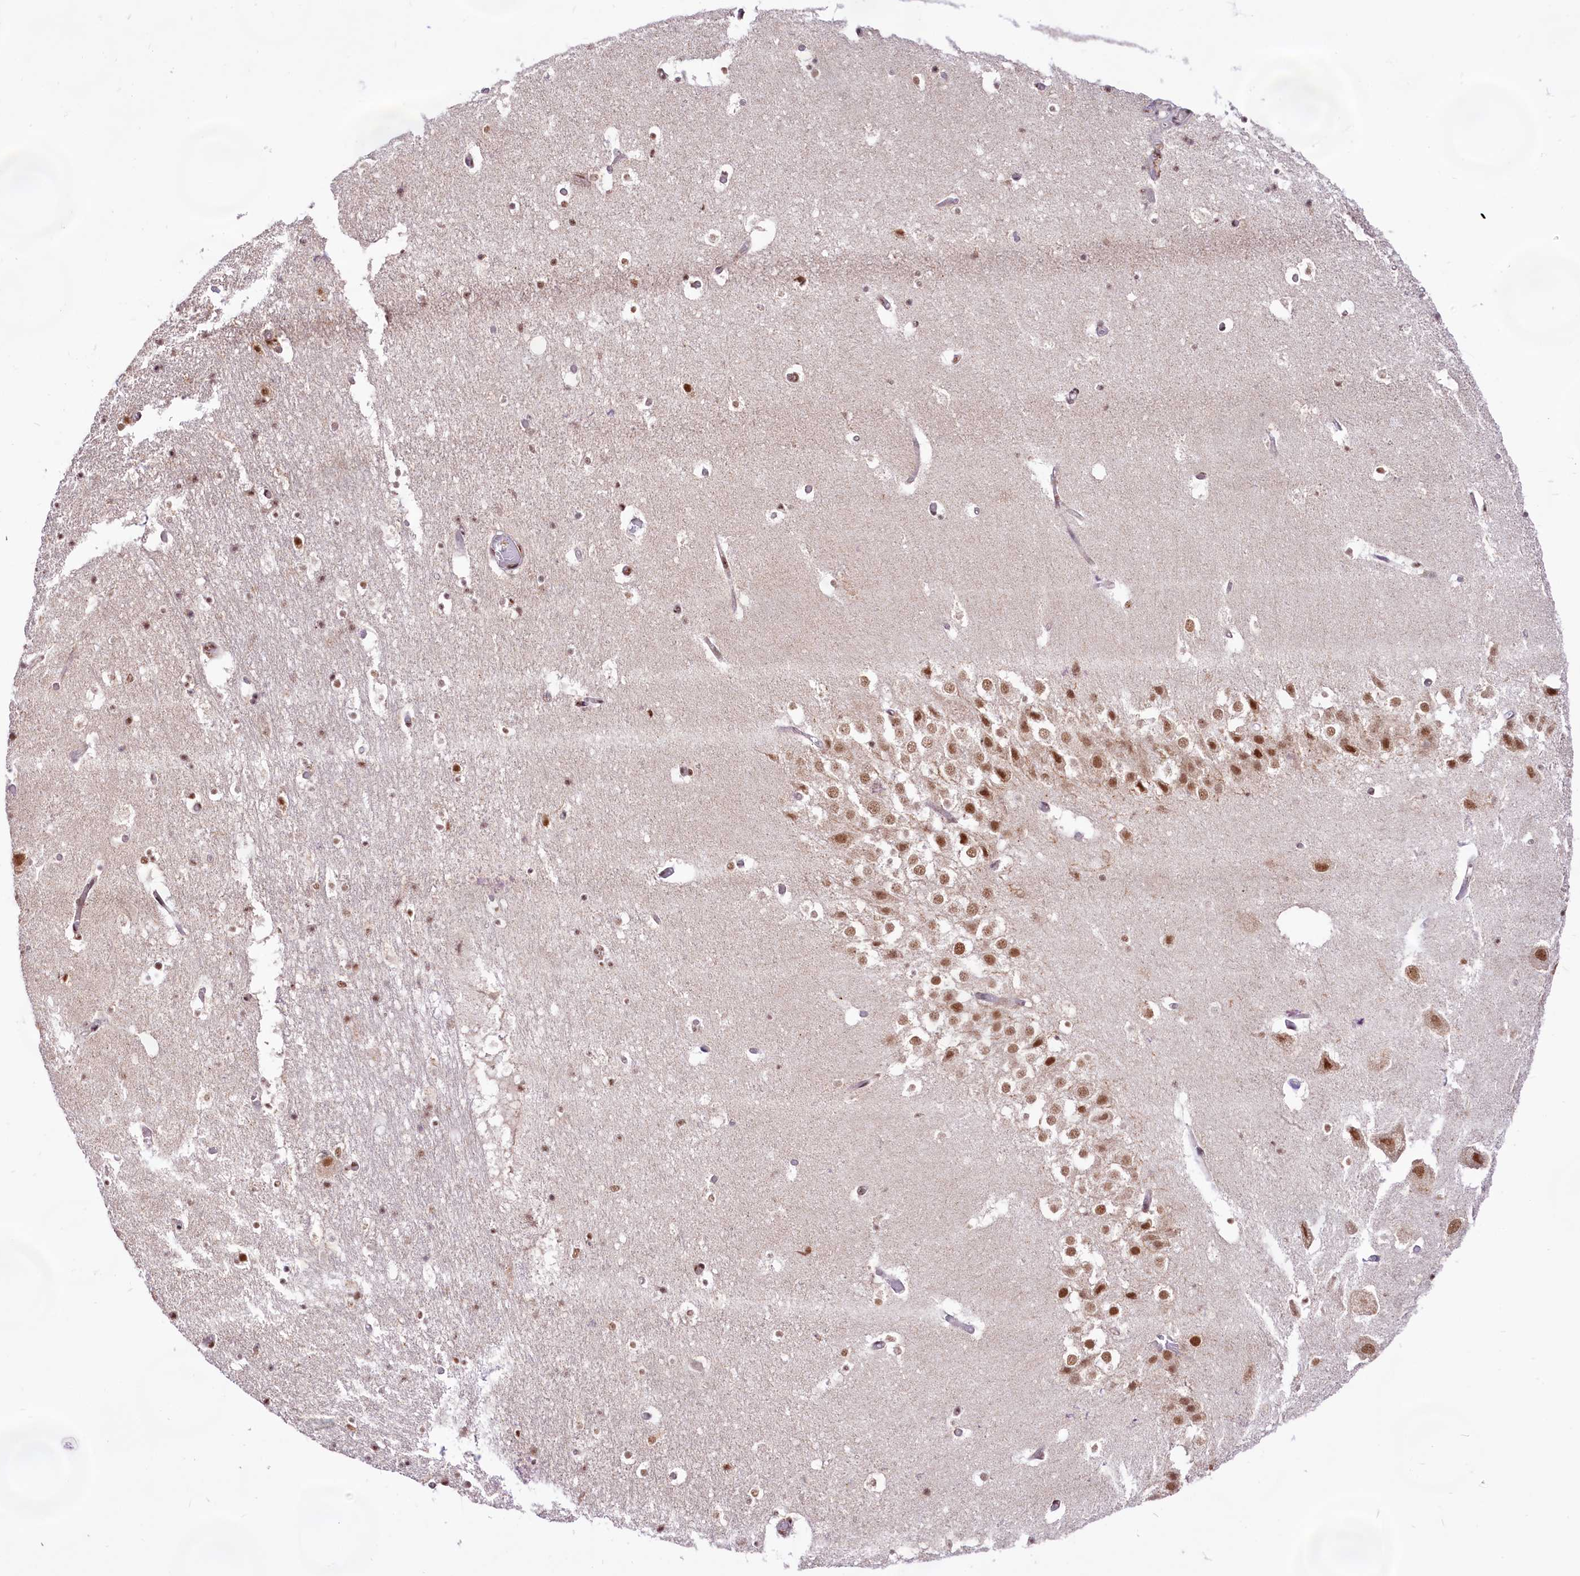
{"staining": {"intensity": "moderate", "quantity": ">75%", "location": "nuclear"}, "tissue": "hippocampus", "cell_type": "Glial cells", "image_type": "normal", "snomed": [{"axis": "morphology", "description": "Normal tissue, NOS"}, {"axis": "topography", "description": "Hippocampus"}], "caption": "DAB (3,3'-diaminobenzidine) immunohistochemical staining of benign hippocampus reveals moderate nuclear protein positivity in about >75% of glial cells.", "gene": "HIRA", "patient": {"sex": "female", "age": 52}}